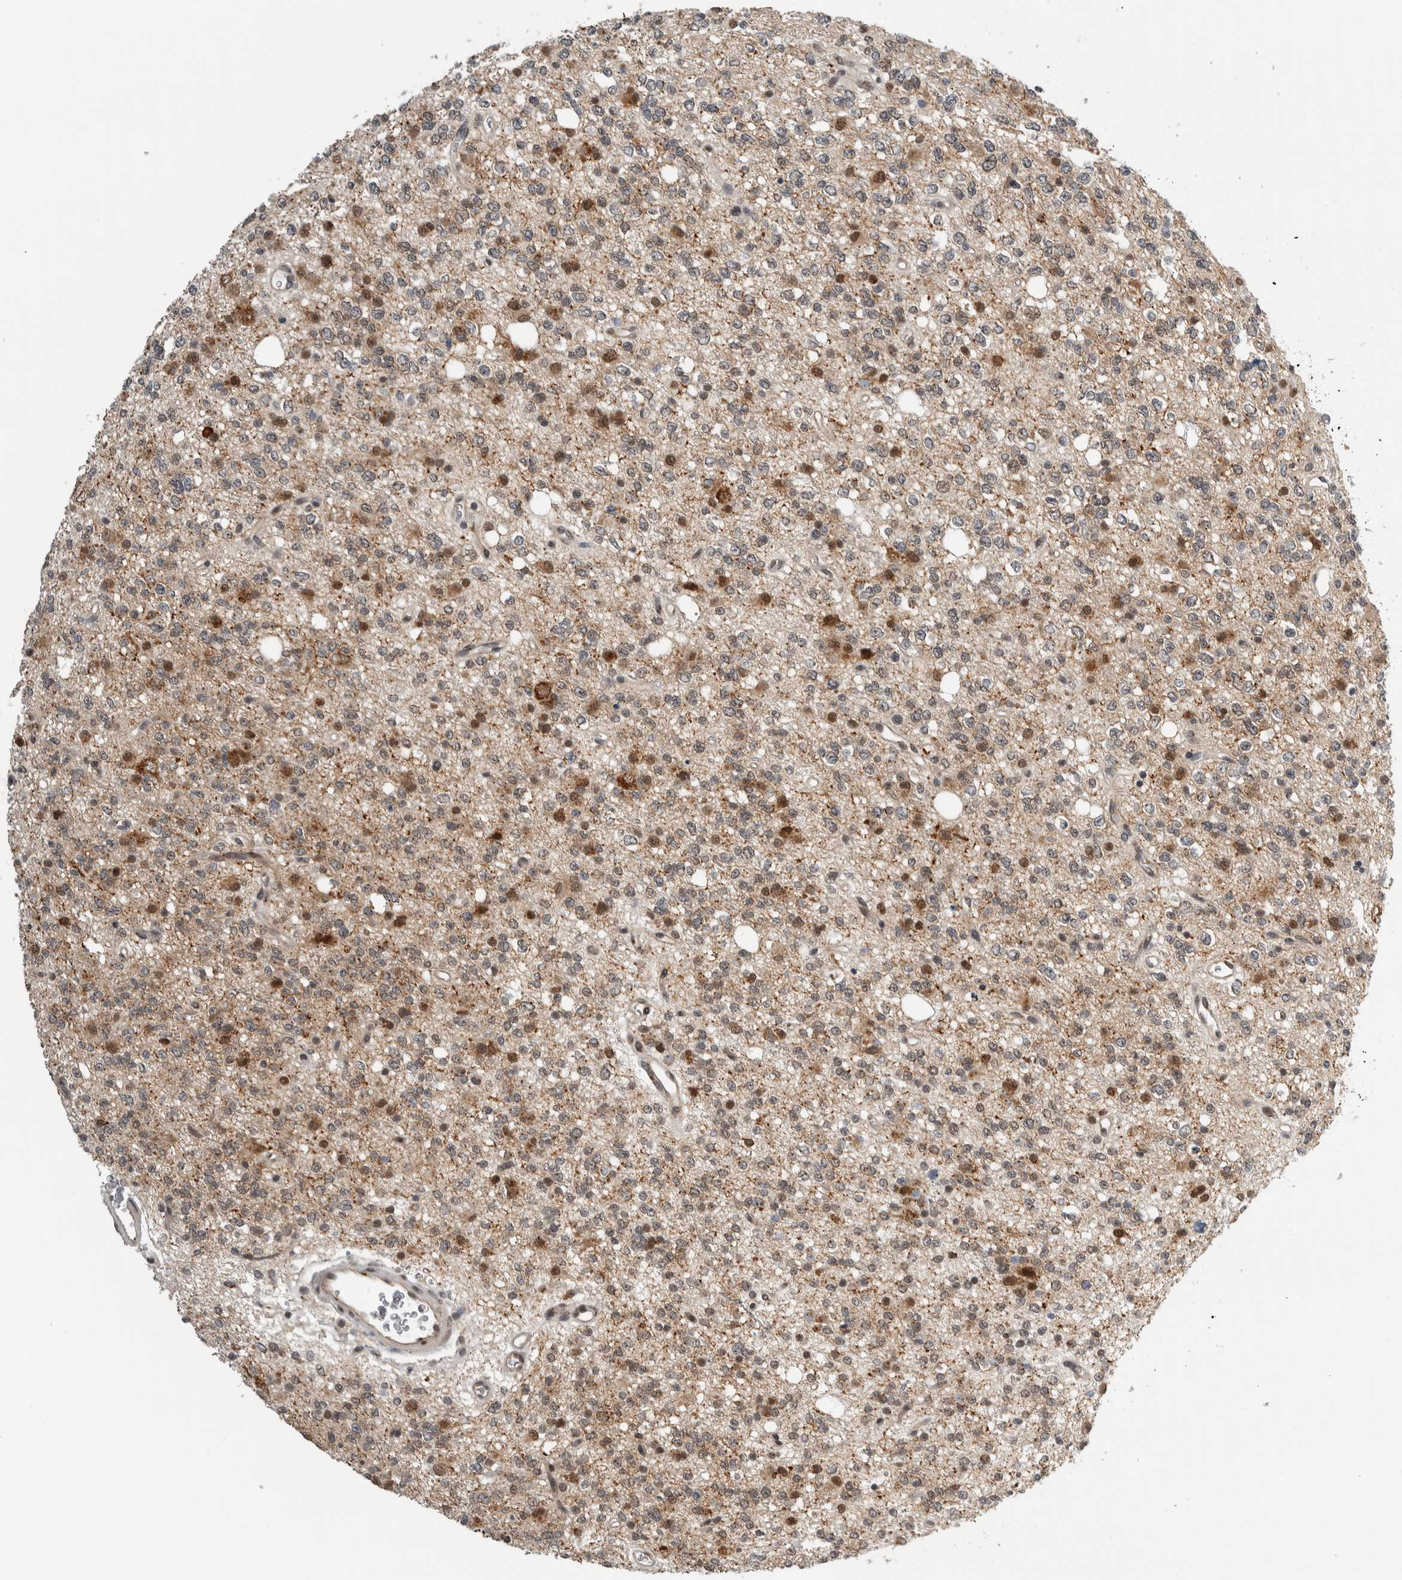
{"staining": {"intensity": "moderate", "quantity": "<25%", "location": "cytoplasmic/membranous,nuclear"}, "tissue": "glioma", "cell_type": "Tumor cells", "image_type": "cancer", "snomed": [{"axis": "morphology", "description": "Glioma, malignant, High grade"}, {"axis": "topography", "description": "Brain"}], "caption": "DAB immunohistochemical staining of human malignant high-grade glioma demonstrates moderate cytoplasmic/membranous and nuclear protein expression in about <25% of tumor cells.", "gene": "ZMYND8", "patient": {"sex": "female", "age": 62}}